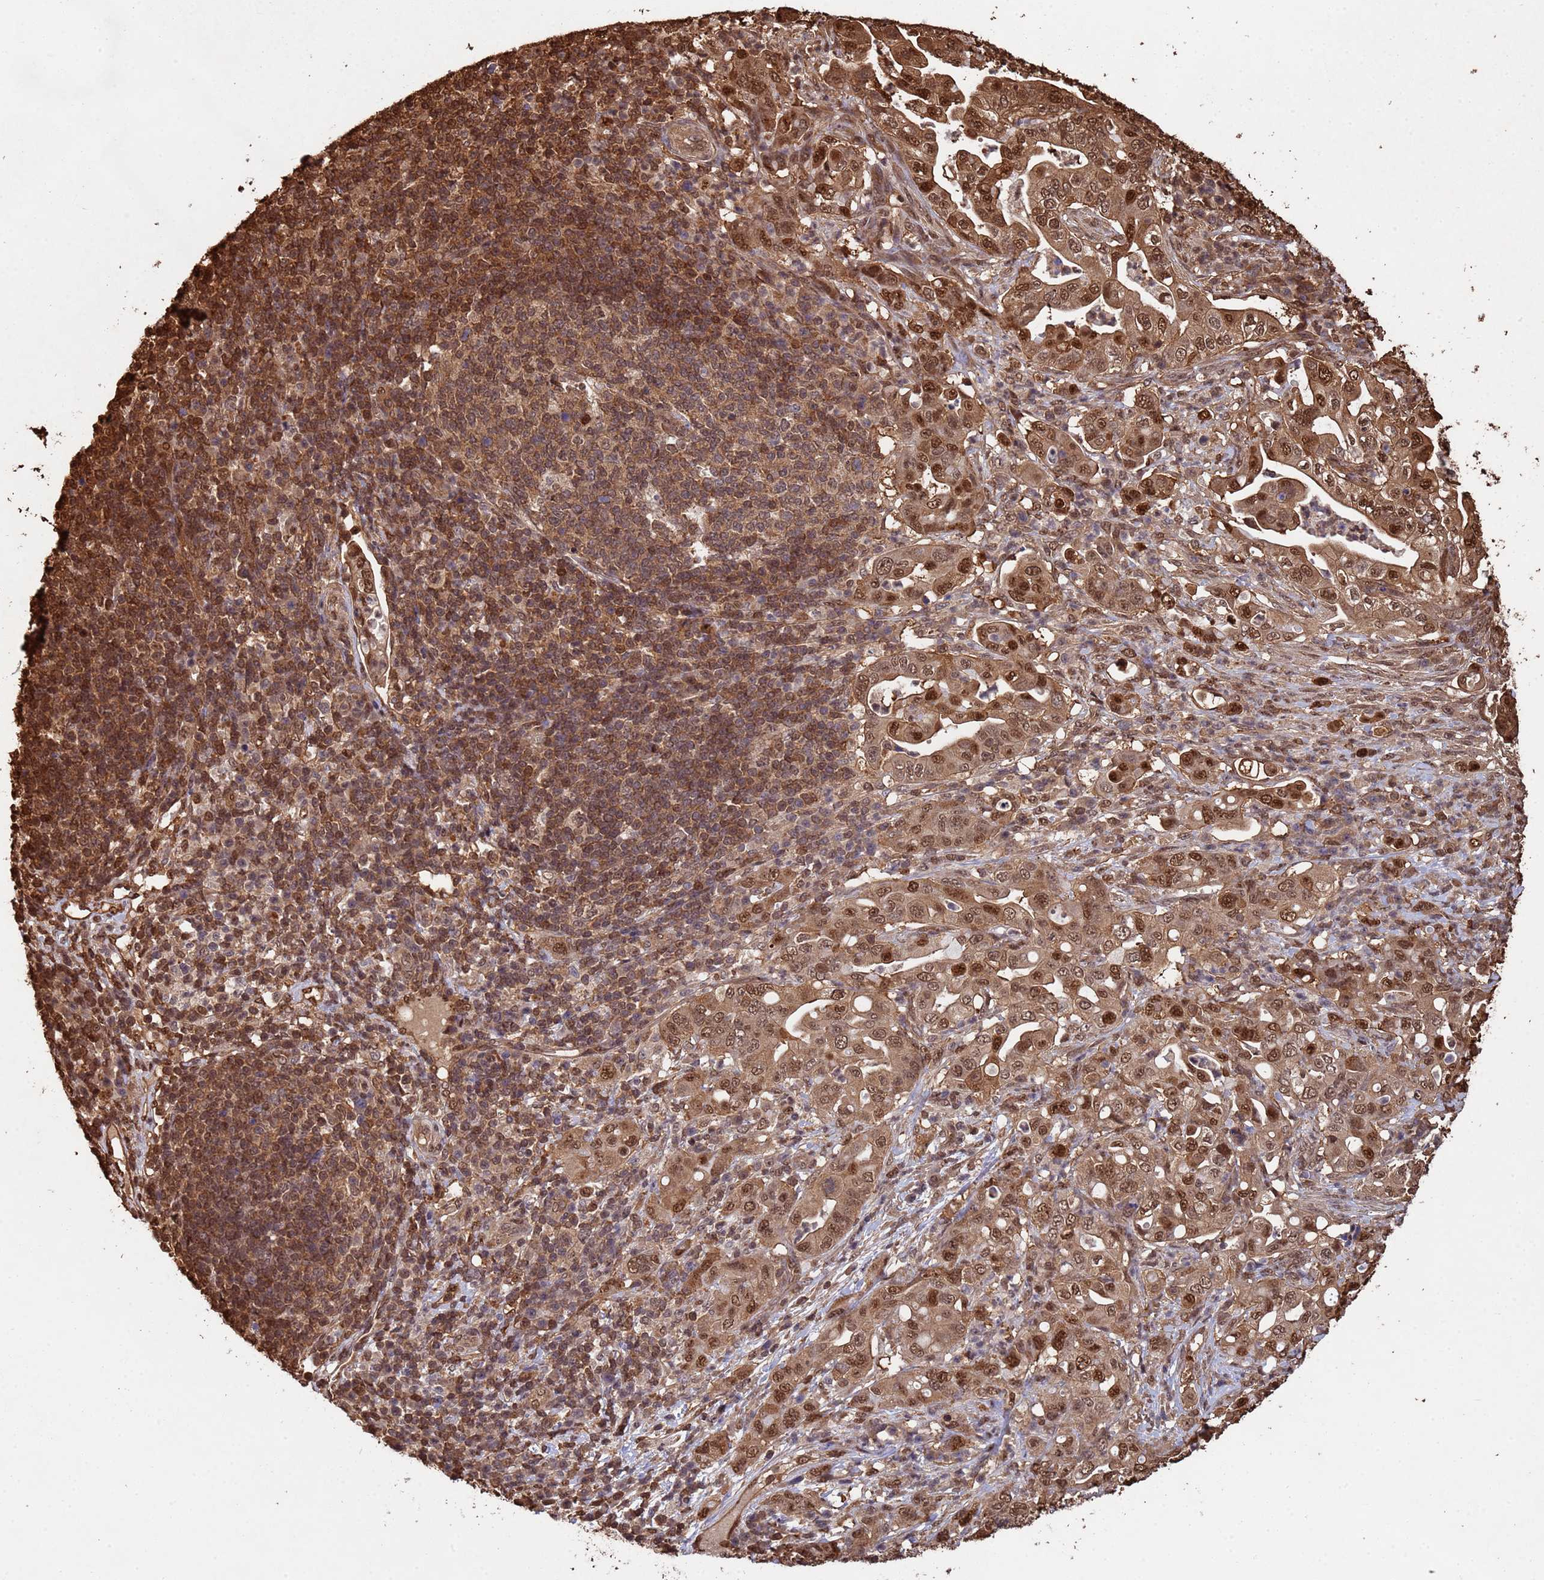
{"staining": {"intensity": "moderate", "quantity": ">75%", "location": "cytoplasmic/membranous,nuclear"}, "tissue": "pancreatic cancer", "cell_type": "Tumor cells", "image_type": "cancer", "snomed": [{"axis": "morphology", "description": "Normal tissue, NOS"}, {"axis": "morphology", "description": "Adenocarcinoma, NOS"}, {"axis": "topography", "description": "Lymph node"}, {"axis": "topography", "description": "Pancreas"}], "caption": "Moderate cytoplasmic/membranous and nuclear expression for a protein is identified in about >75% of tumor cells of adenocarcinoma (pancreatic) using immunohistochemistry (IHC).", "gene": "SUMO4", "patient": {"sex": "female", "age": 67}}